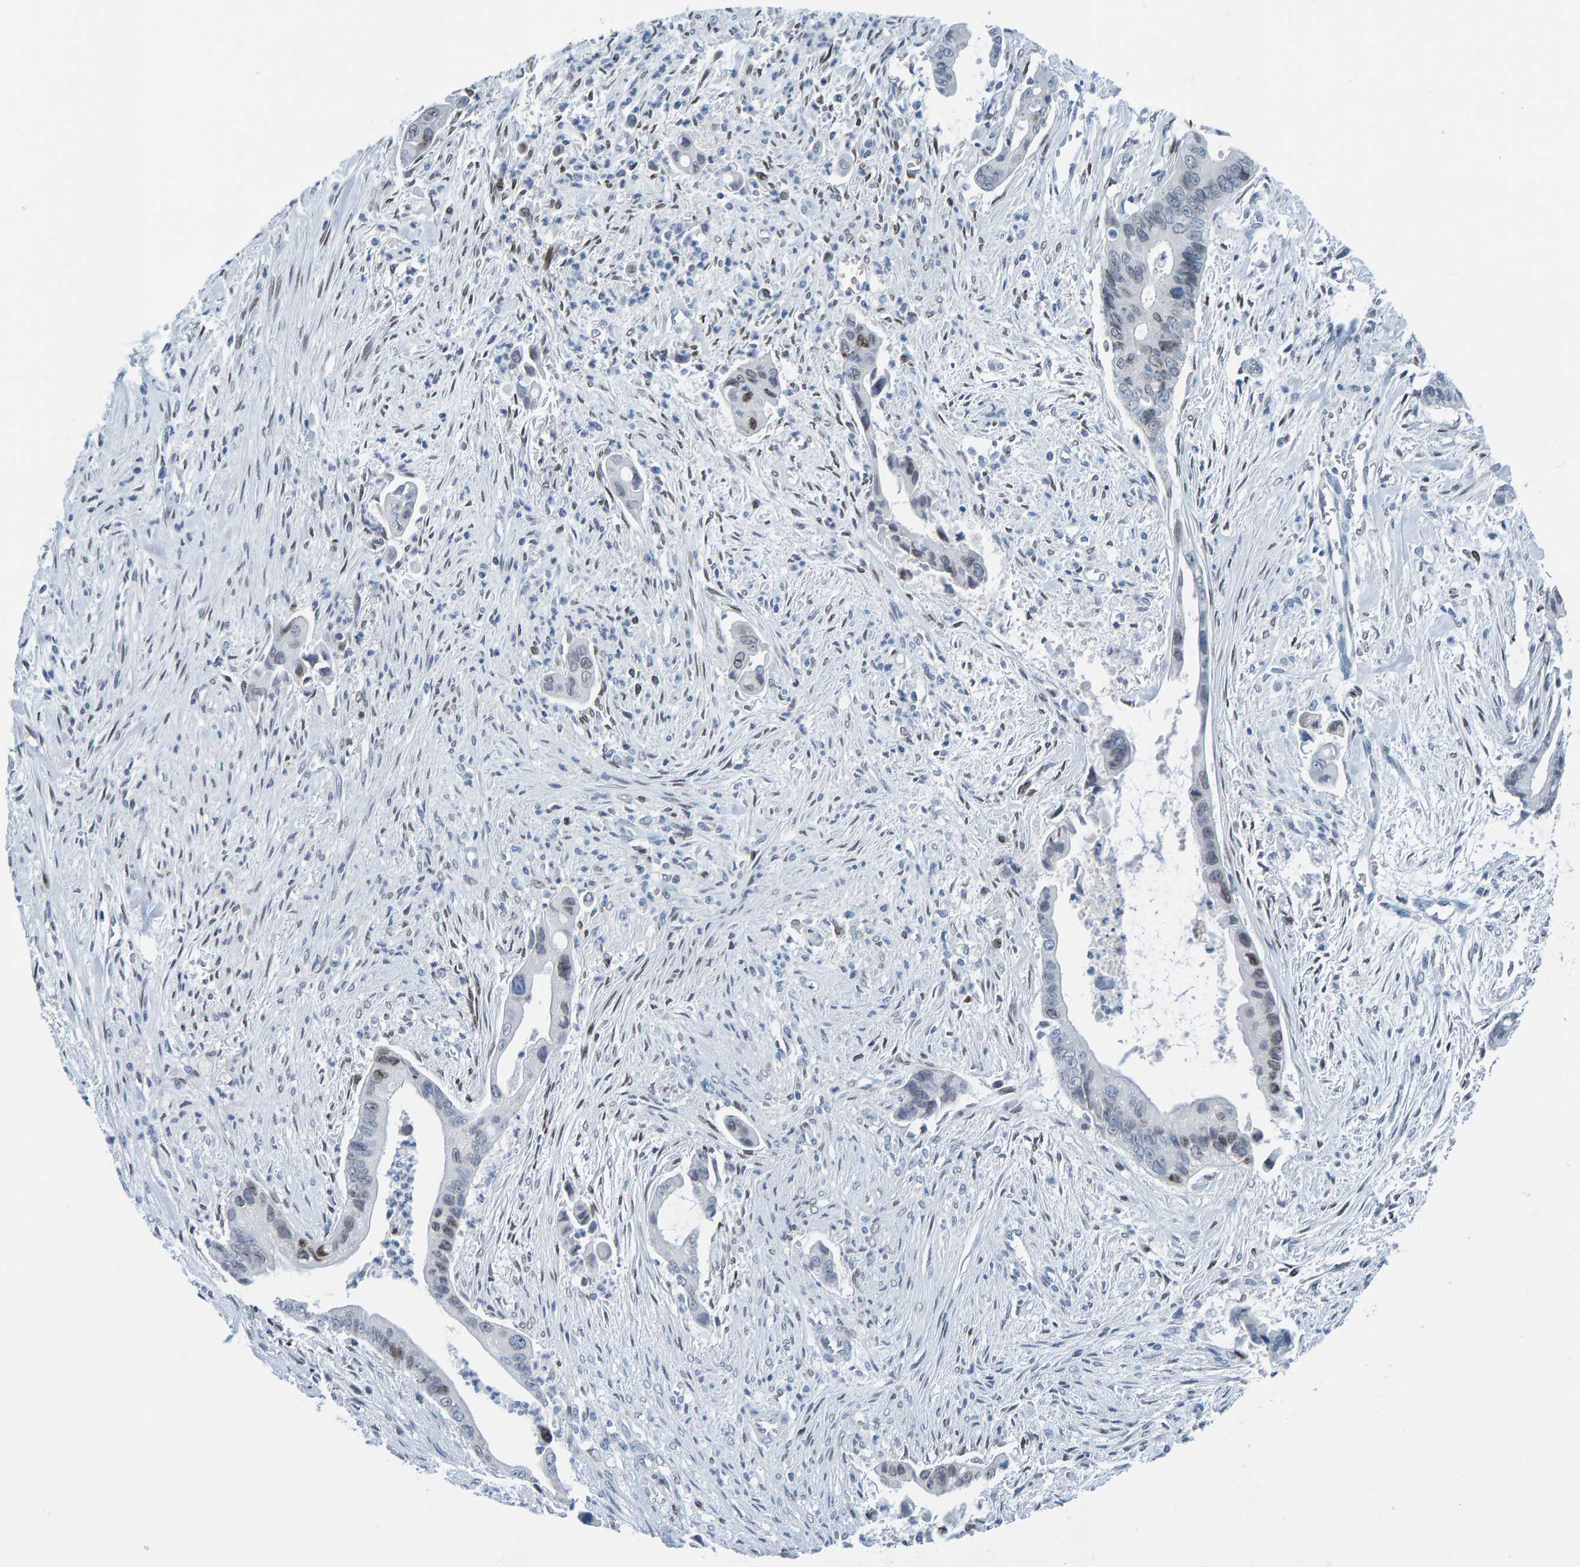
{"staining": {"intensity": "moderate", "quantity": "<25%", "location": "nuclear"}, "tissue": "liver cancer", "cell_type": "Tumor cells", "image_type": "cancer", "snomed": [{"axis": "morphology", "description": "Cholangiocarcinoma"}, {"axis": "topography", "description": "Liver"}], "caption": "The immunohistochemical stain highlights moderate nuclear positivity in tumor cells of liver cancer (cholangiocarcinoma) tissue.", "gene": "LMNB2", "patient": {"sex": "female", "age": 55}}